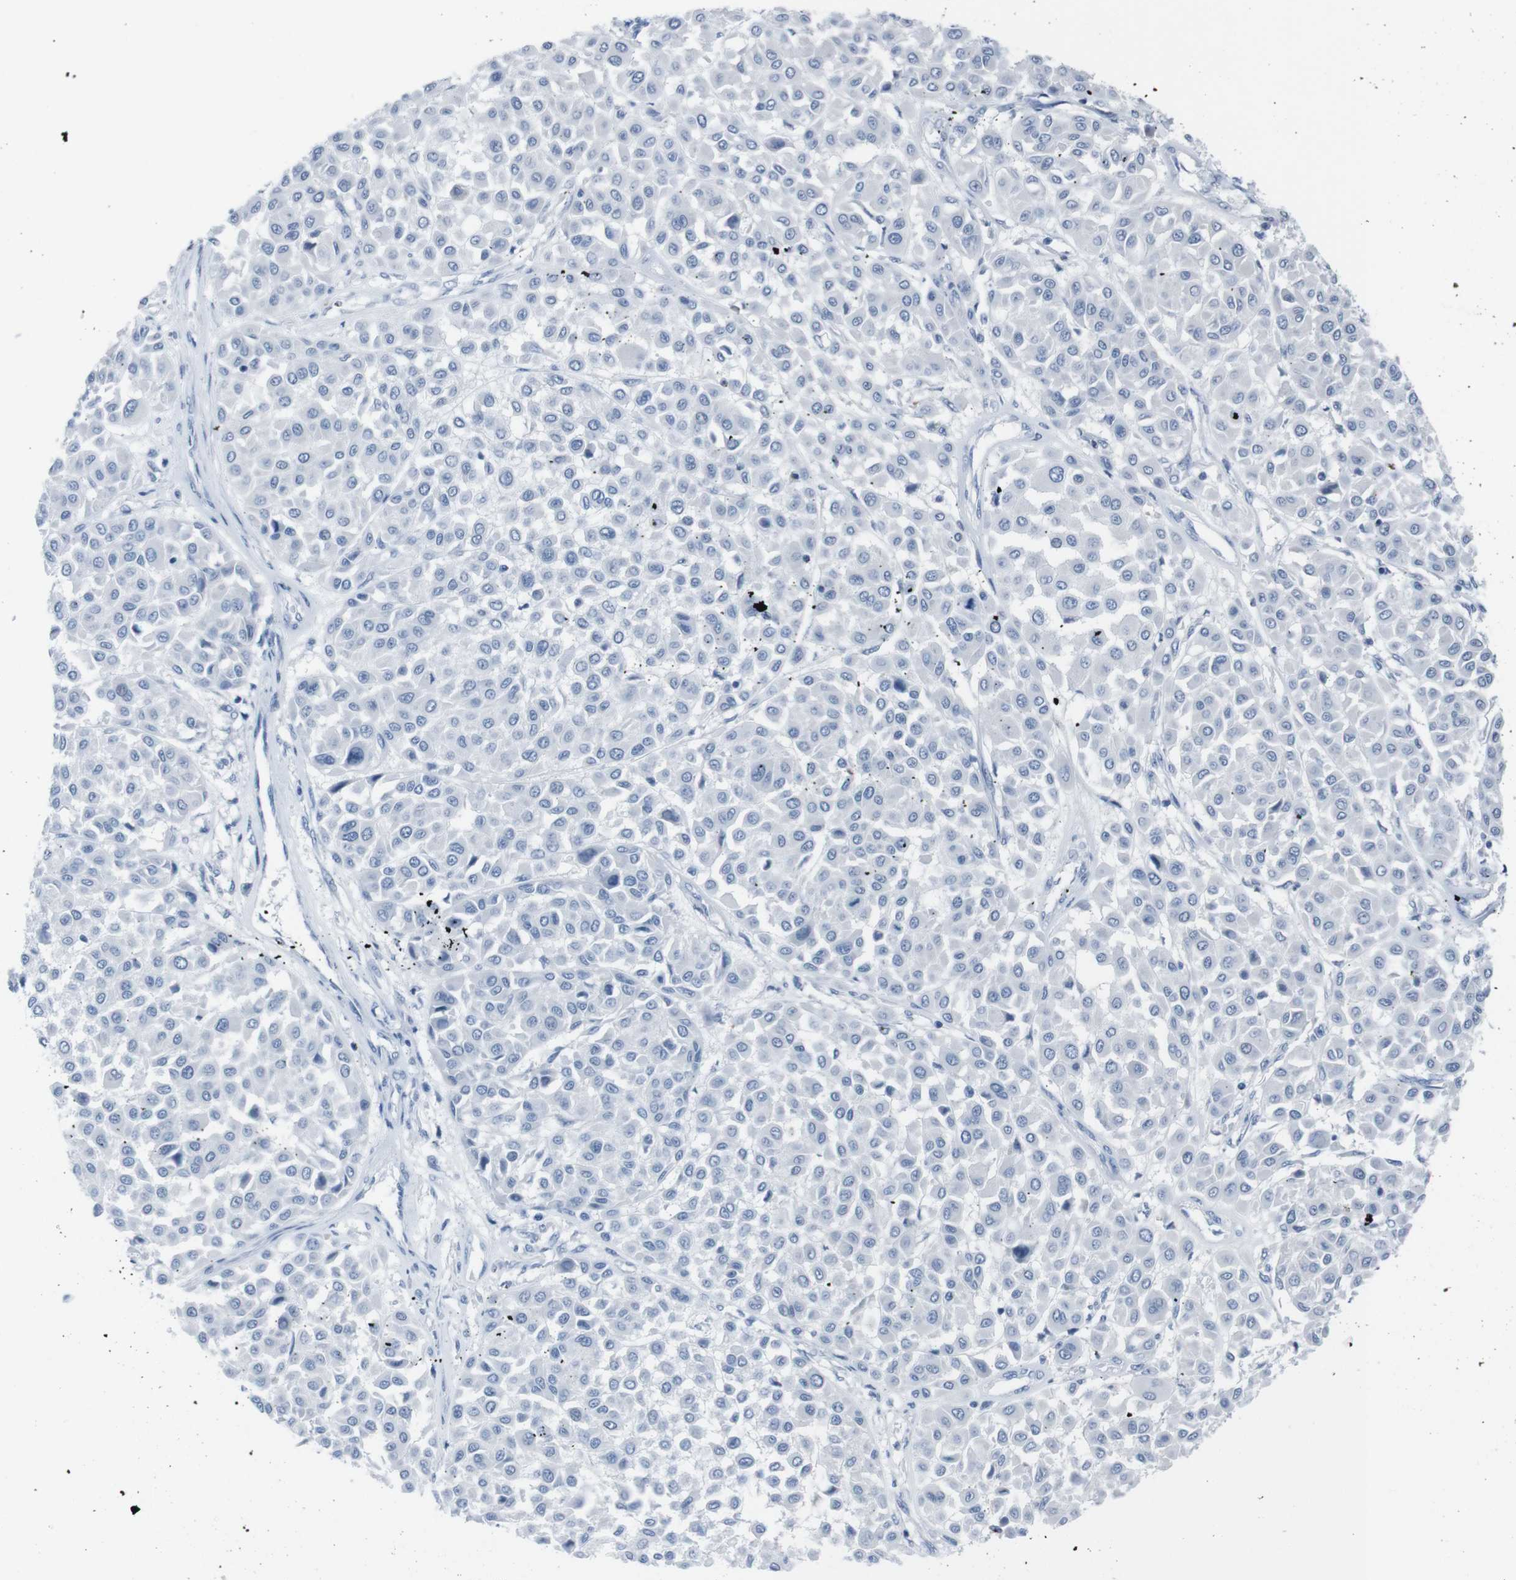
{"staining": {"intensity": "negative", "quantity": "none", "location": "none"}, "tissue": "melanoma", "cell_type": "Tumor cells", "image_type": "cancer", "snomed": [{"axis": "morphology", "description": "Malignant melanoma, Metastatic site"}, {"axis": "topography", "description": "Soft tissue"}], "caption": "The immunohistochemistry (IHC) histopathology image has no significant positivity in tumor cells of malignant melanoma (metastatic site) tissue.", "gene": "ST6GAL1", "patient": {"sex": "male", "age": 41}}